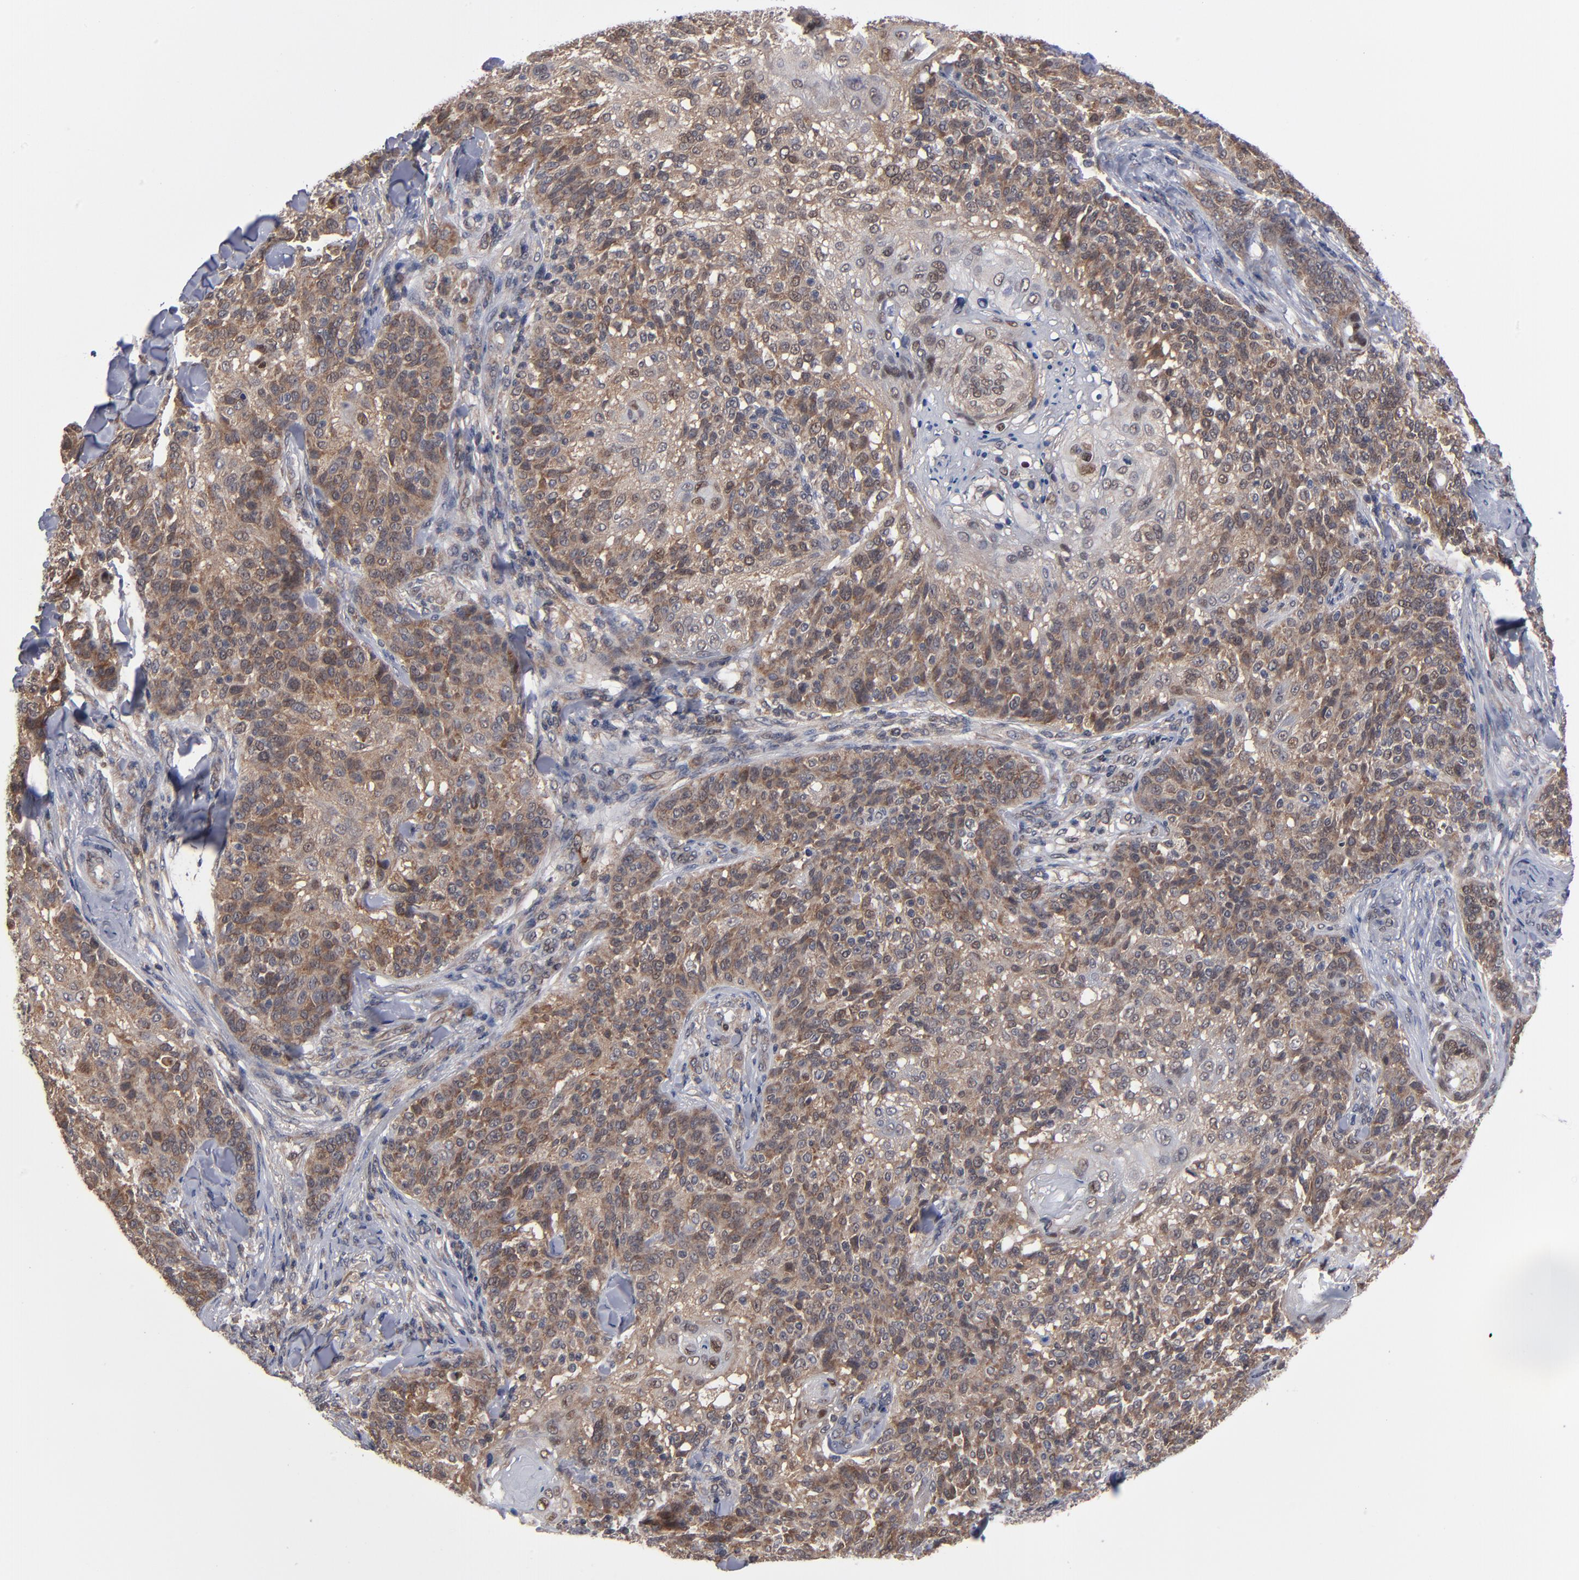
{"staining": {"intensity": "strong", "quantity": ">75%", "location": "cytoplasmic/membranous"}, "tissue": "skin cancer", "cell_type": "Tumor cells", "image_type": "cancer", "snomed": [{"axis": "morphology", "description": "Normal tissue, NOS"}, {"axis": "morphology", "description": "Squamous cell carcinoma, NOS"}, {"axis": "topography", "description": "Skin"}], "caption": "A brown stain labels strong cytoplasmic/membranous positivity of a protein in squamous cell carcinoma (skin) tumor cells.", "gene": "ALG13", "patient": {"sex": "female", "age": 83}}